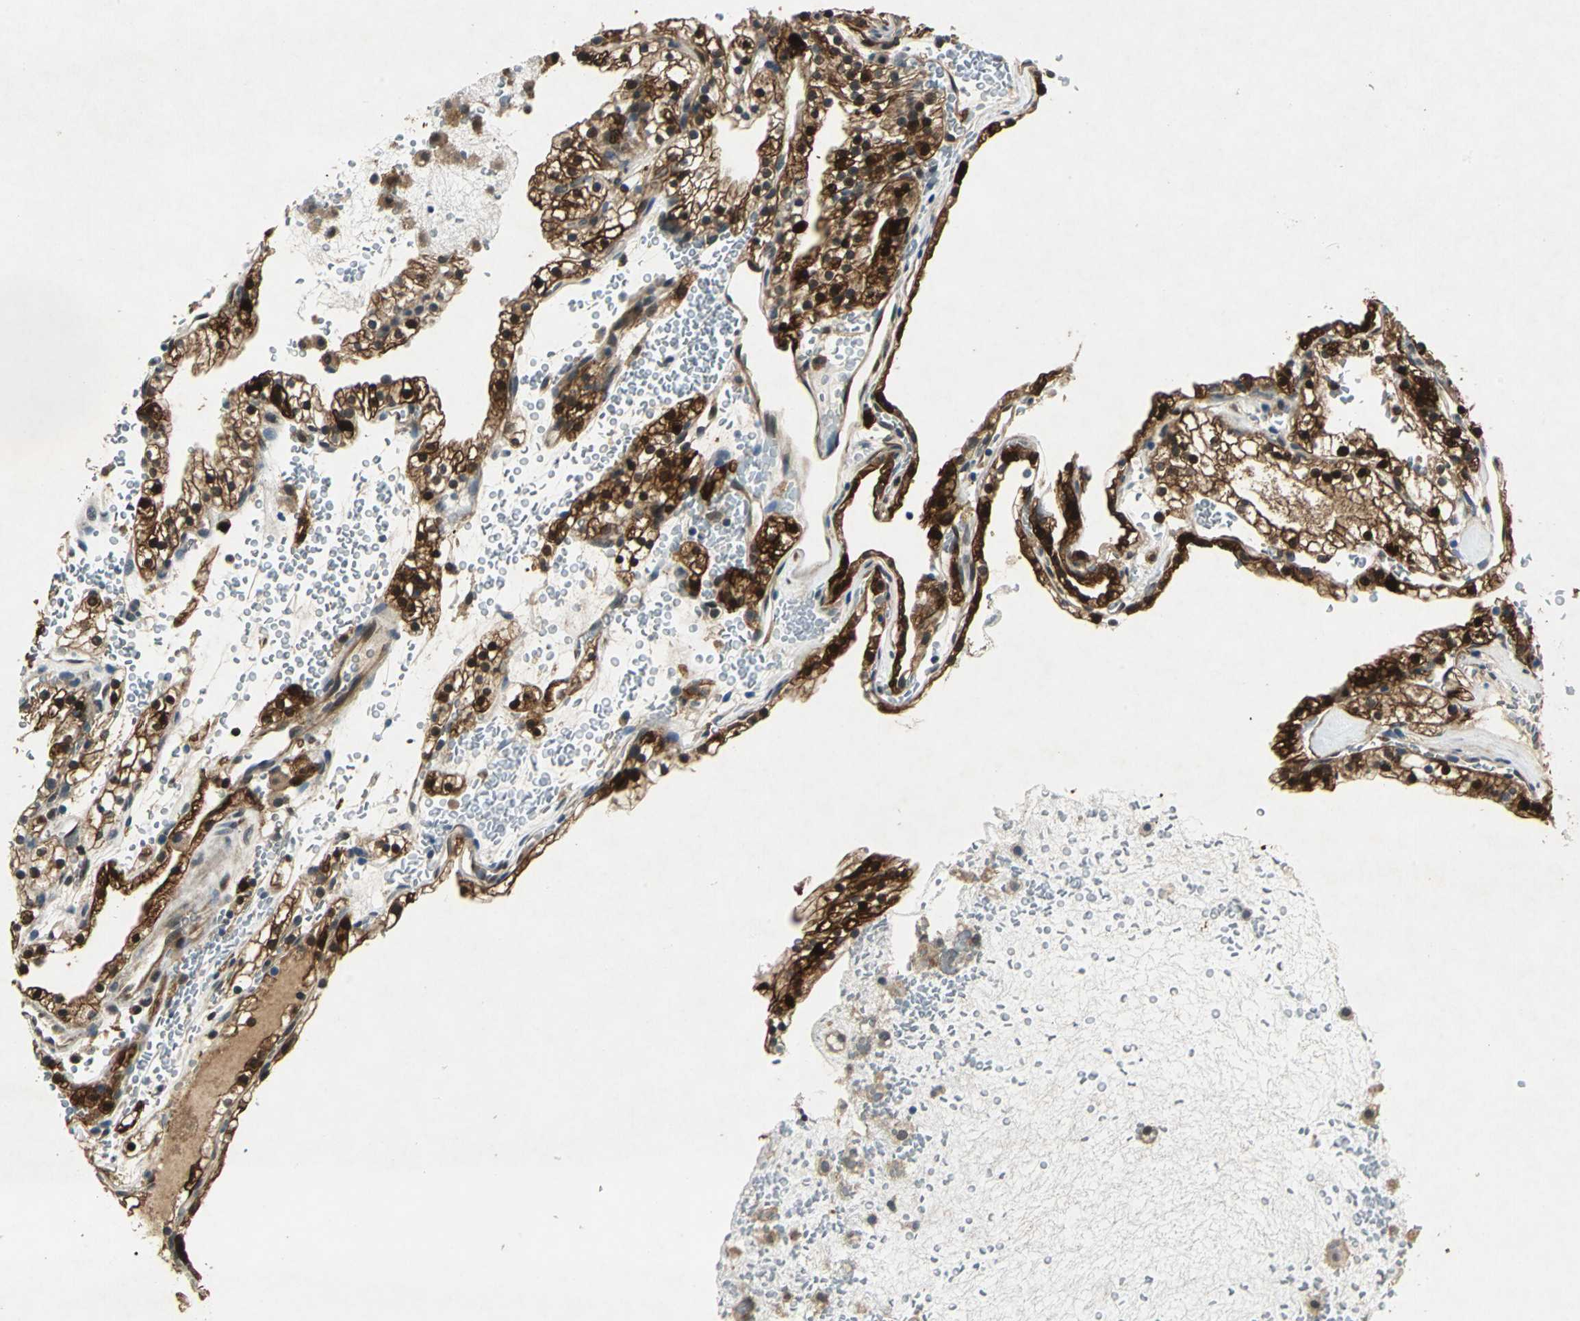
{"staining": {"intensity": "strong", "quantity": ">75%", "location": "cytoplasmic/membranous,nuclear"}, "tissue": "renal cancer", "cell_type": "Tumor cells", "image_type": "cancer", "snomed": [{"axis": "morphology", "description": "Adenocarcinoma, NOS"}, {"axis": "topography", "description": "Kidney"}], "caption": "Immunohistochemical staining of human renal cancer (adenocarcinoma) reveals high levels of strong cytoplasmic/membranous and nuclear positivity in approximately >75% of tumor cells. Ihc stains the protein of interest in brown and the nuclei are stained blue.", "gene": "RRM2B", "patient": {"sex": "female", "age": 41}}